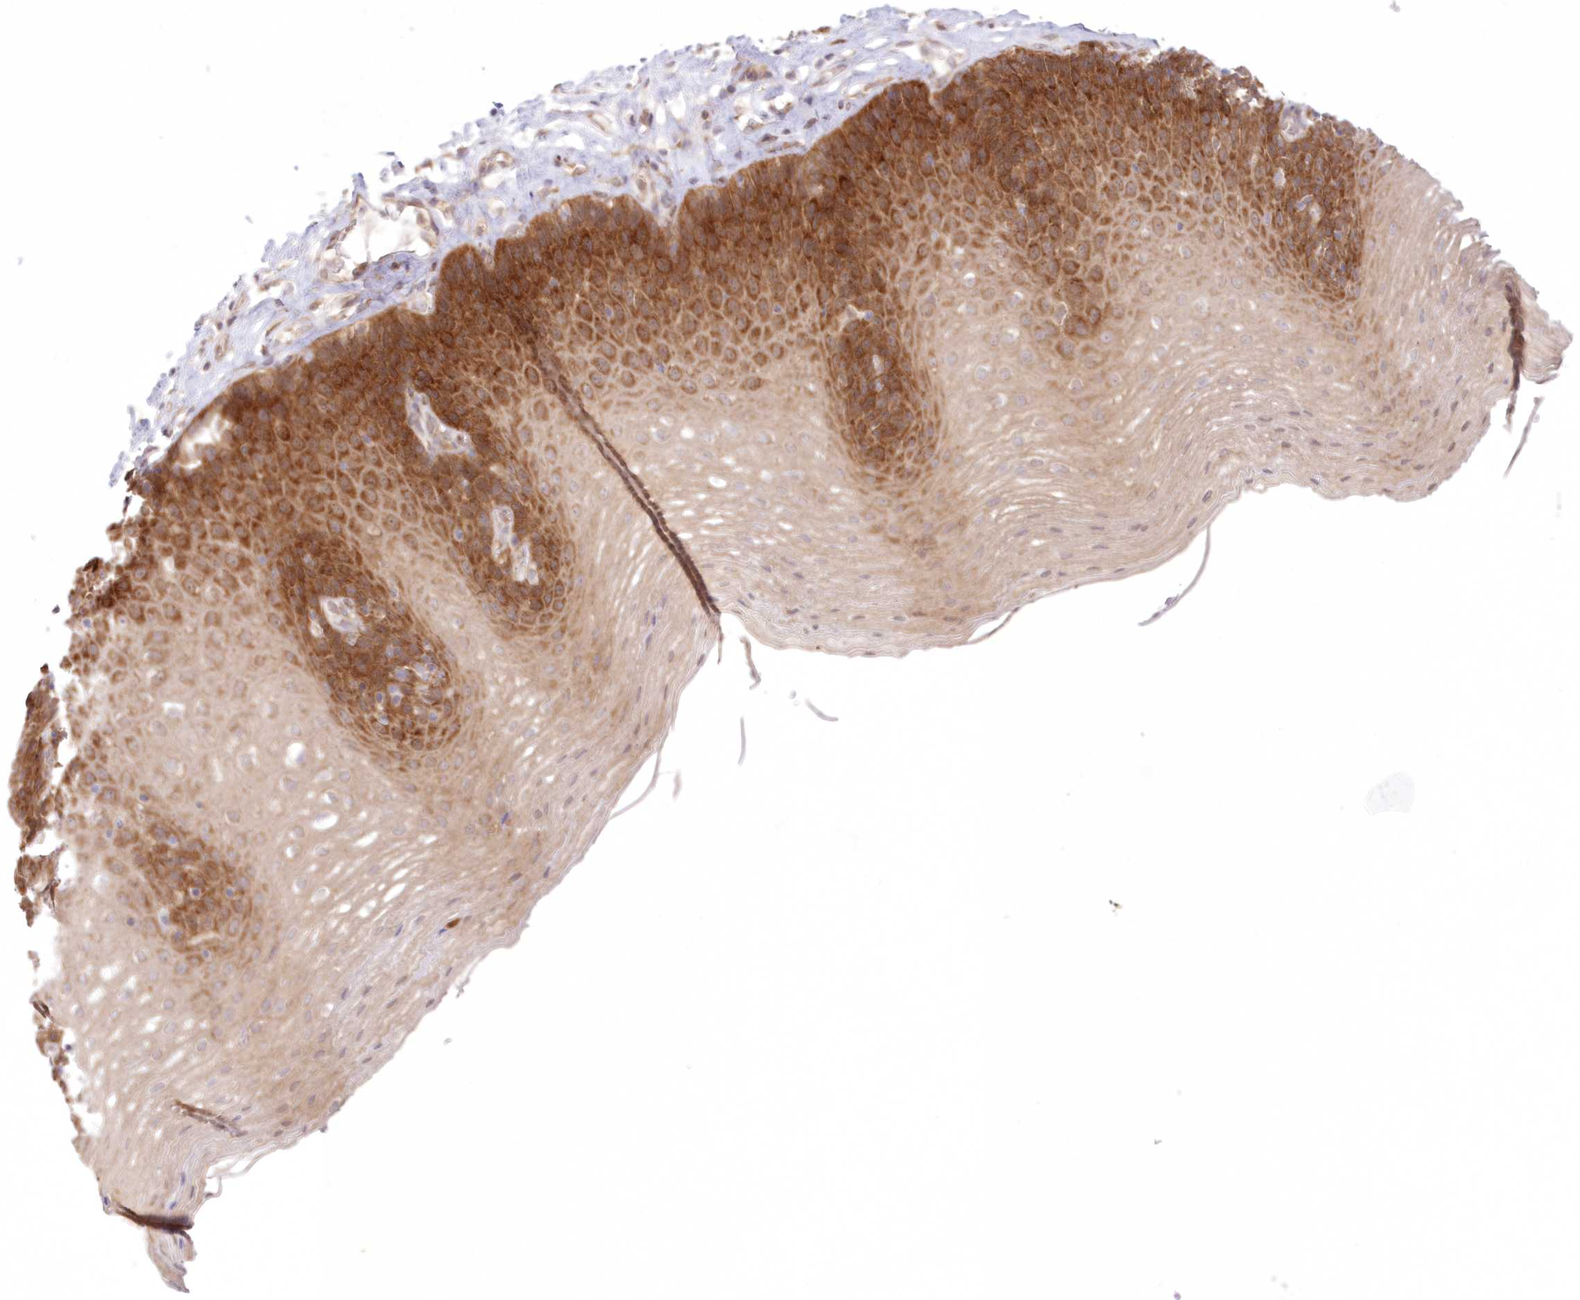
{"staining": {"intensity": "strong", "quantity": ">75%", "location": "cytoplasmic/membranous"}, "tissue": "esophagus", "cell_type": "Squamous epithelial cells", "image_type": "normal", "snomed": [{"axis": "morphology", "description": "Normal tissue, NOS"}, {"axis": "topography", "description": "Esophagus"}], "caption": "Normal esophagus was stained to show a protein in brown. There is high levels of strong cytoplasmic/membranous positivity in approximately >75% of squamous epithelial cells. The staining was performed using DAB to visualize the protein expression in brown, while the nuclei were stained in blue with hematoxylin (Magnification: 20x).", "gene": "RNPEP", "patient": {"sex": "female", "age": 66}}